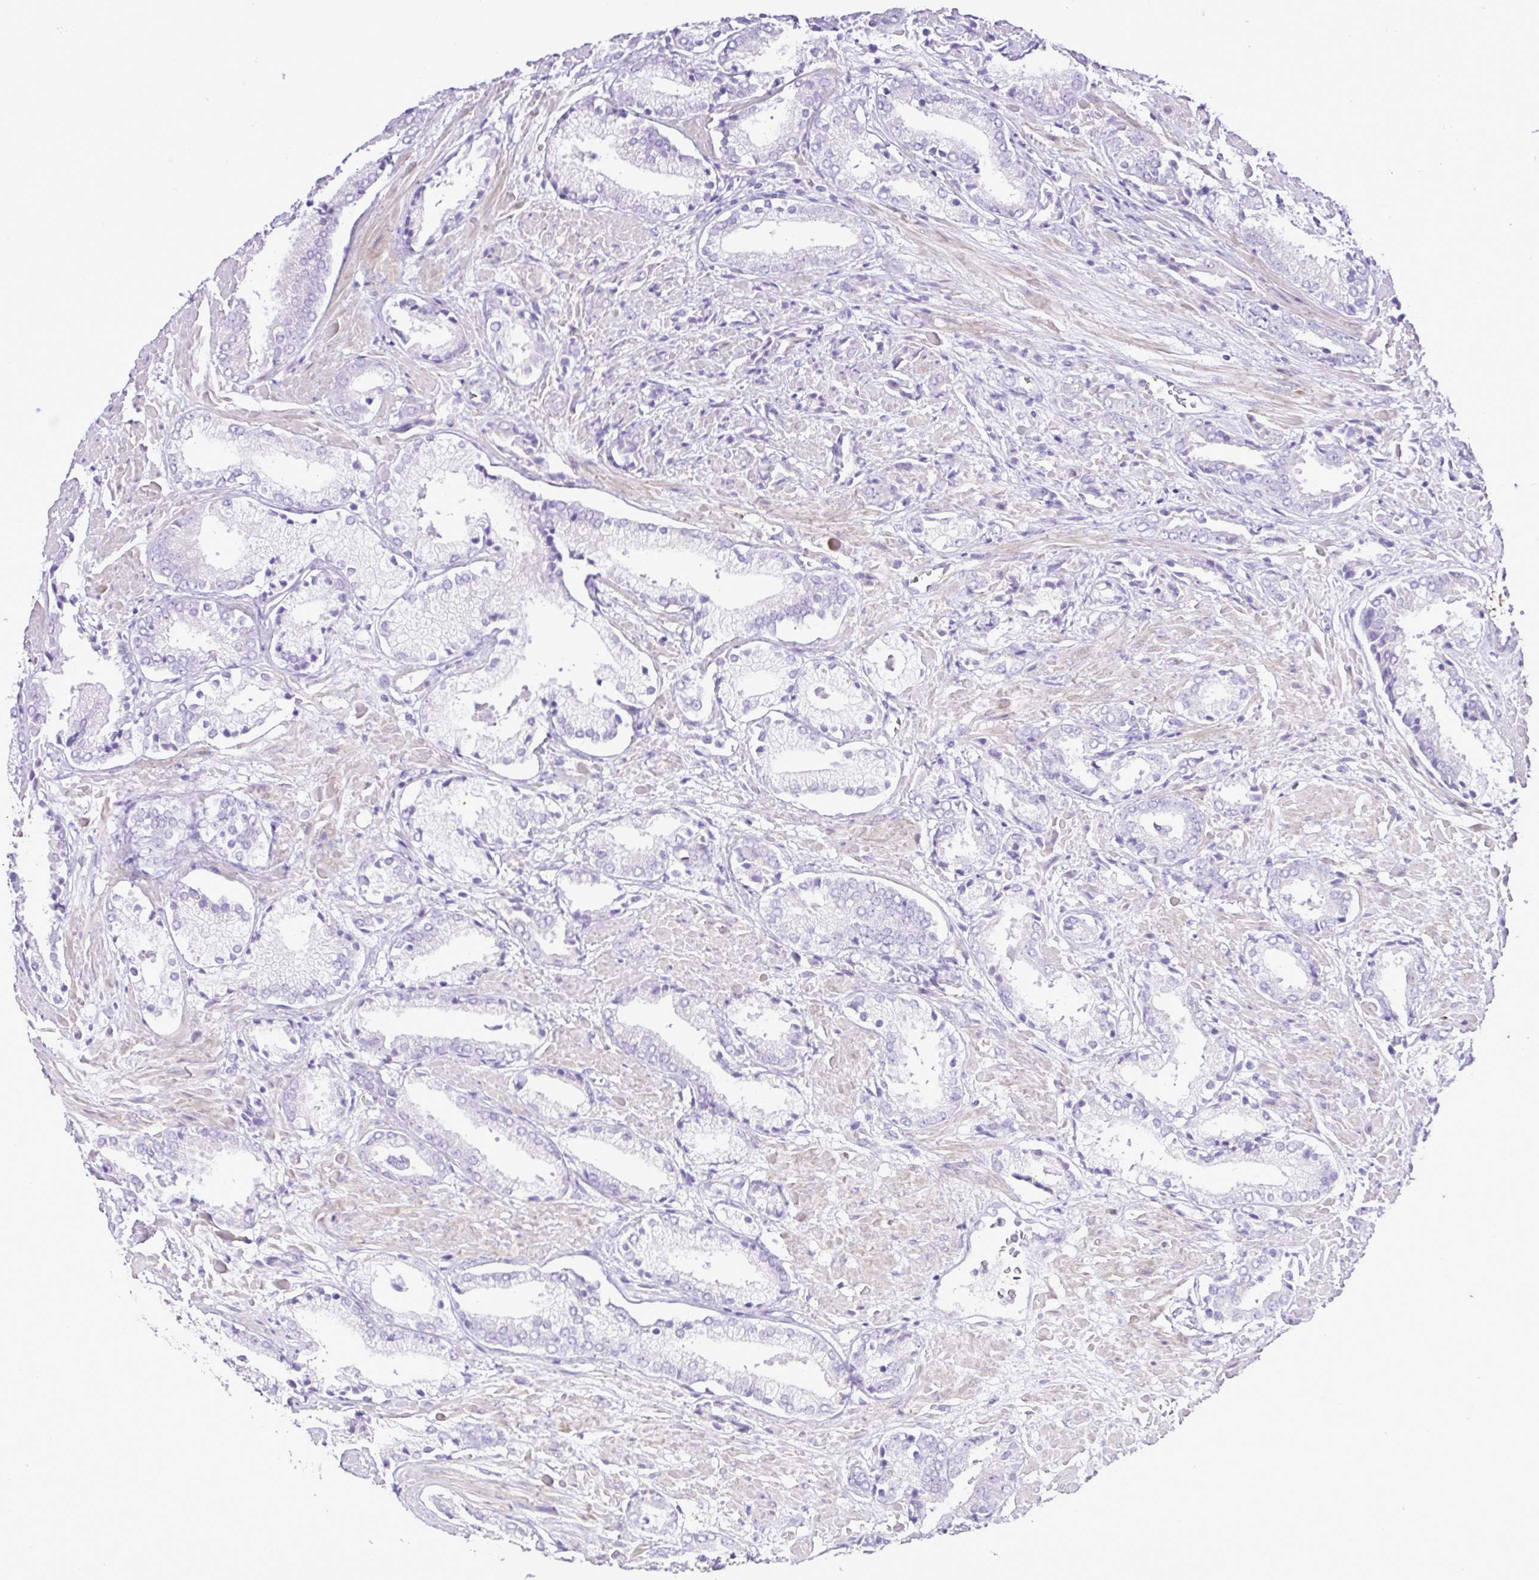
{"staining": {"intensity": "negative", "quantity": "none", "location": "none"}, "tissue": "prostate cancer", "cell_type": "Tumor cells", "image_type": "cancer", "snomed": [{"axis": "morphology", "description": "Adenocarcinoma, High grade"}, {"axis": "topography", "description": "Prostate"}], "caption": "High magnification brightfield microscopy of prostate cancer (high-grade adenocarcinoma) stained with DAB (brown) and counterstained with hematoxylin (blue): tumor cells show no significant positivity.", "gene": "GABBR2", "patient": {"sex": "male", "age": 56}}